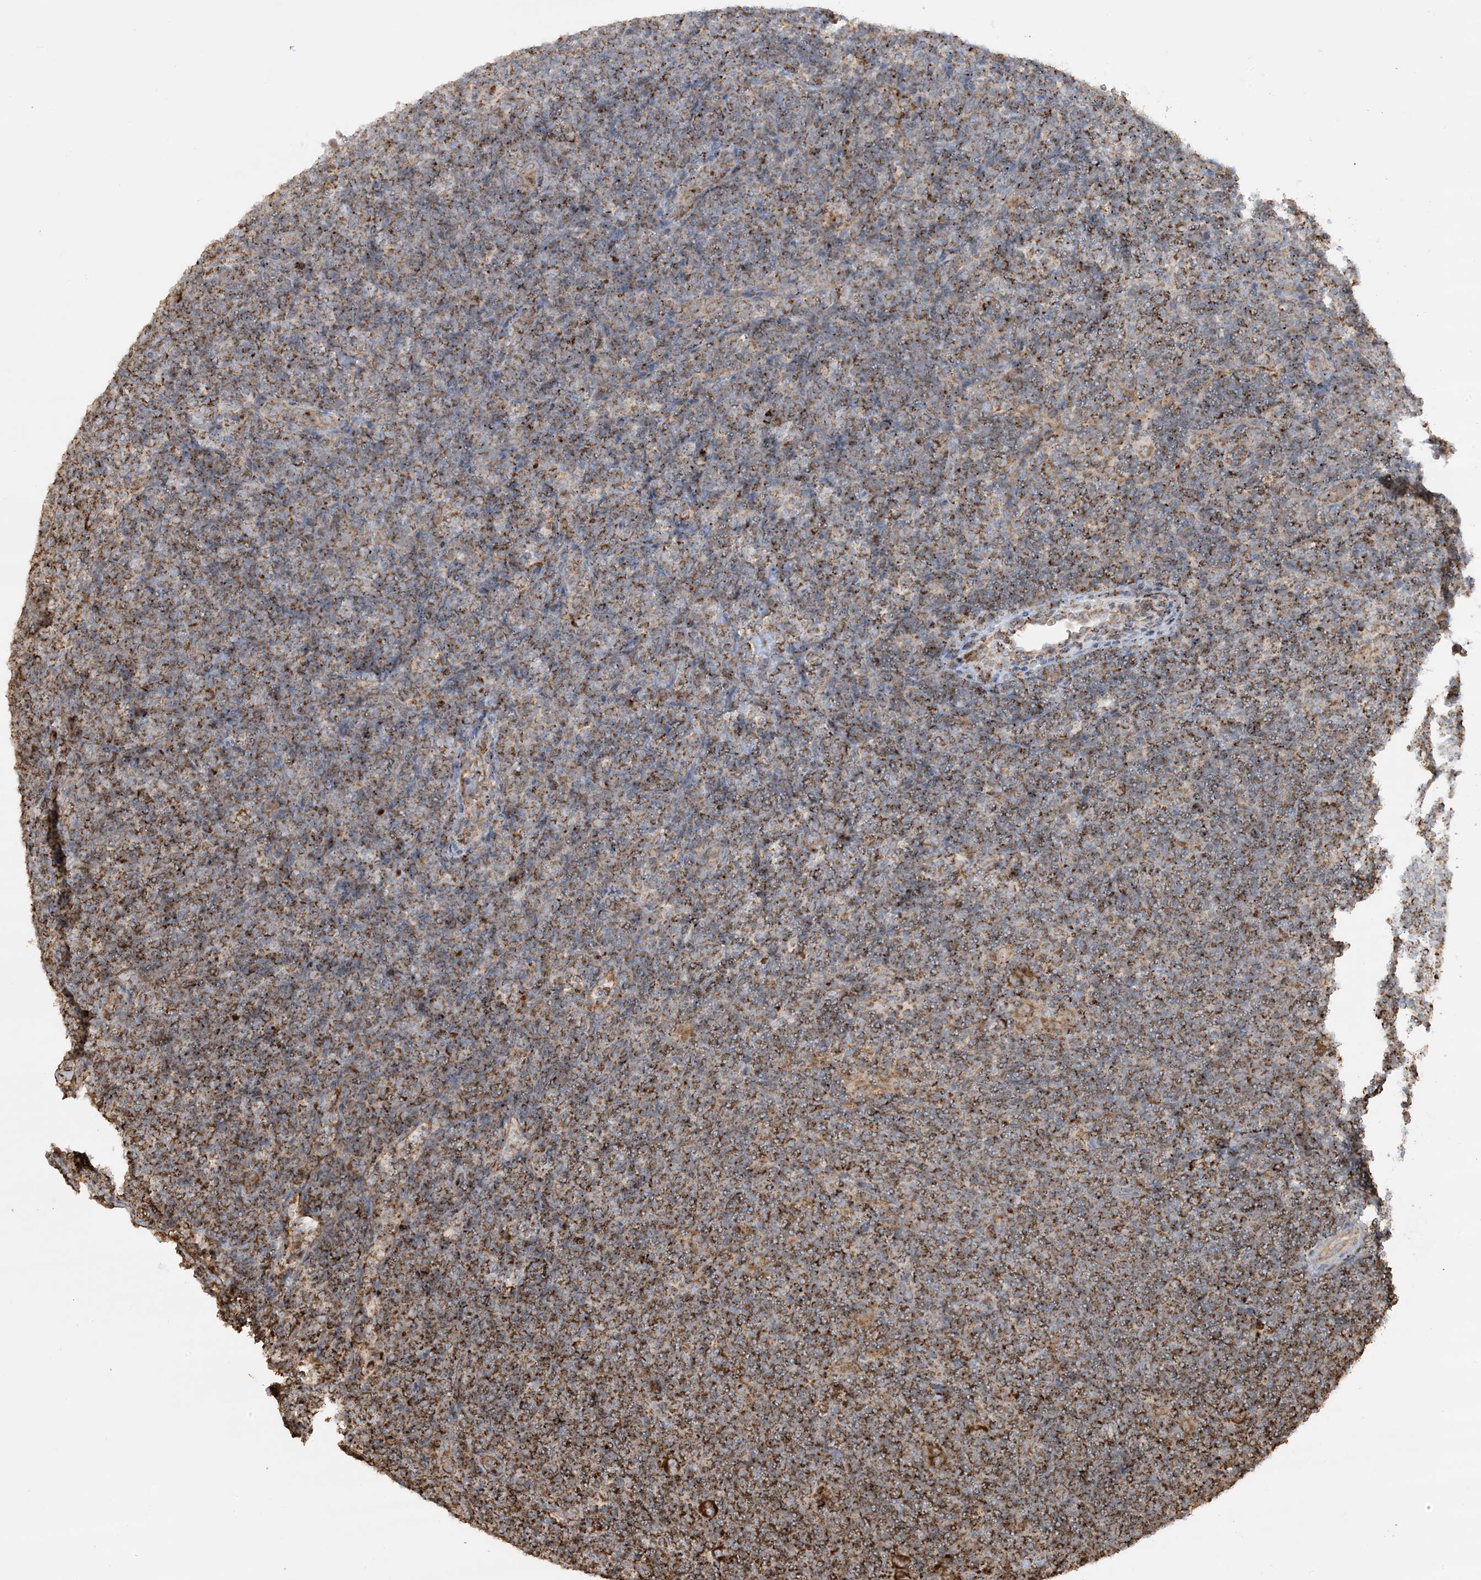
{"staining": {"intensity": "strong", "quantity": ">75%", "location": "cytoplasmic/membranous"}, "tissue": "lymphoma", "cell_type": "Tumor cells", "image_type": "cancer", "snomed": [{"axis": "morphology", "description": "Hodgkin's disease, NOS"}, {"axis": "topography", "description": "Lymph node"}], "caption": "Human lymphoma stained with a brown dye reveals strong cytoplasmic/membranous positive staining in about >75% of tumor cells.", "gene": "AGA", "patient": {"sex": "female", "age": 57}}